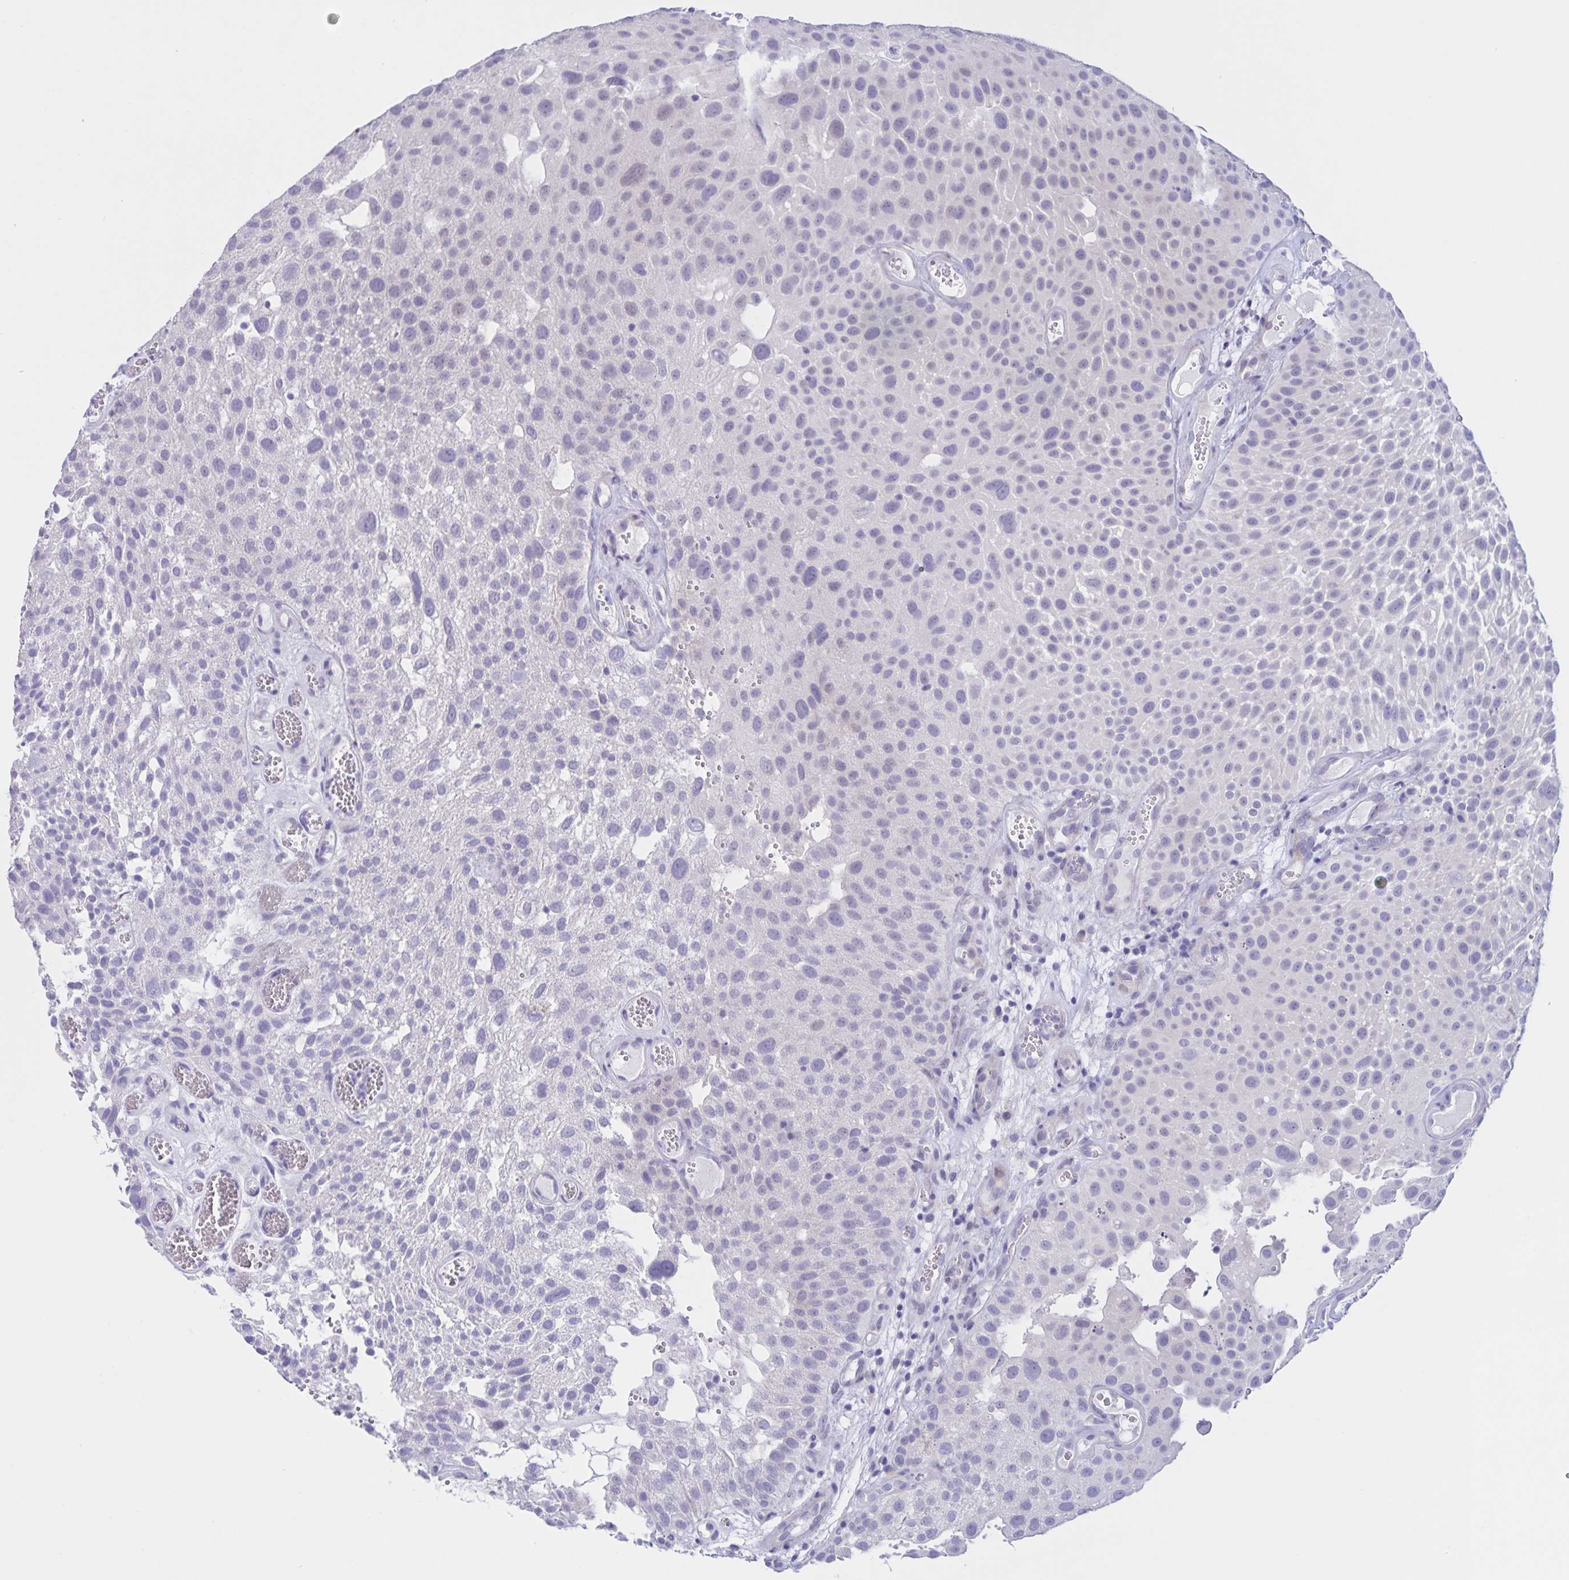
{"staining": {"intensity": "negative", "quantity": "none", "location": "none"}, "tissue": "urothelial cancer", "cell_type": "Tumor cells", "image_type": "cancer", "snomed": [{"axis": "morphology", "description": "Urothelial carcinoma, Low grade"}, {"axis": "topography", "description": "Urinary bladder"}], "caption": "Immunohistochemistry histopathology image of neoplastic tissue: human urothelial cancer stained with DAB (3,3'-diaminobenzidine) demonstrates no significant protein positivity in tumor cells.", "gene": "DMGDH", "patient": {"sex": "male", "age": 72}}